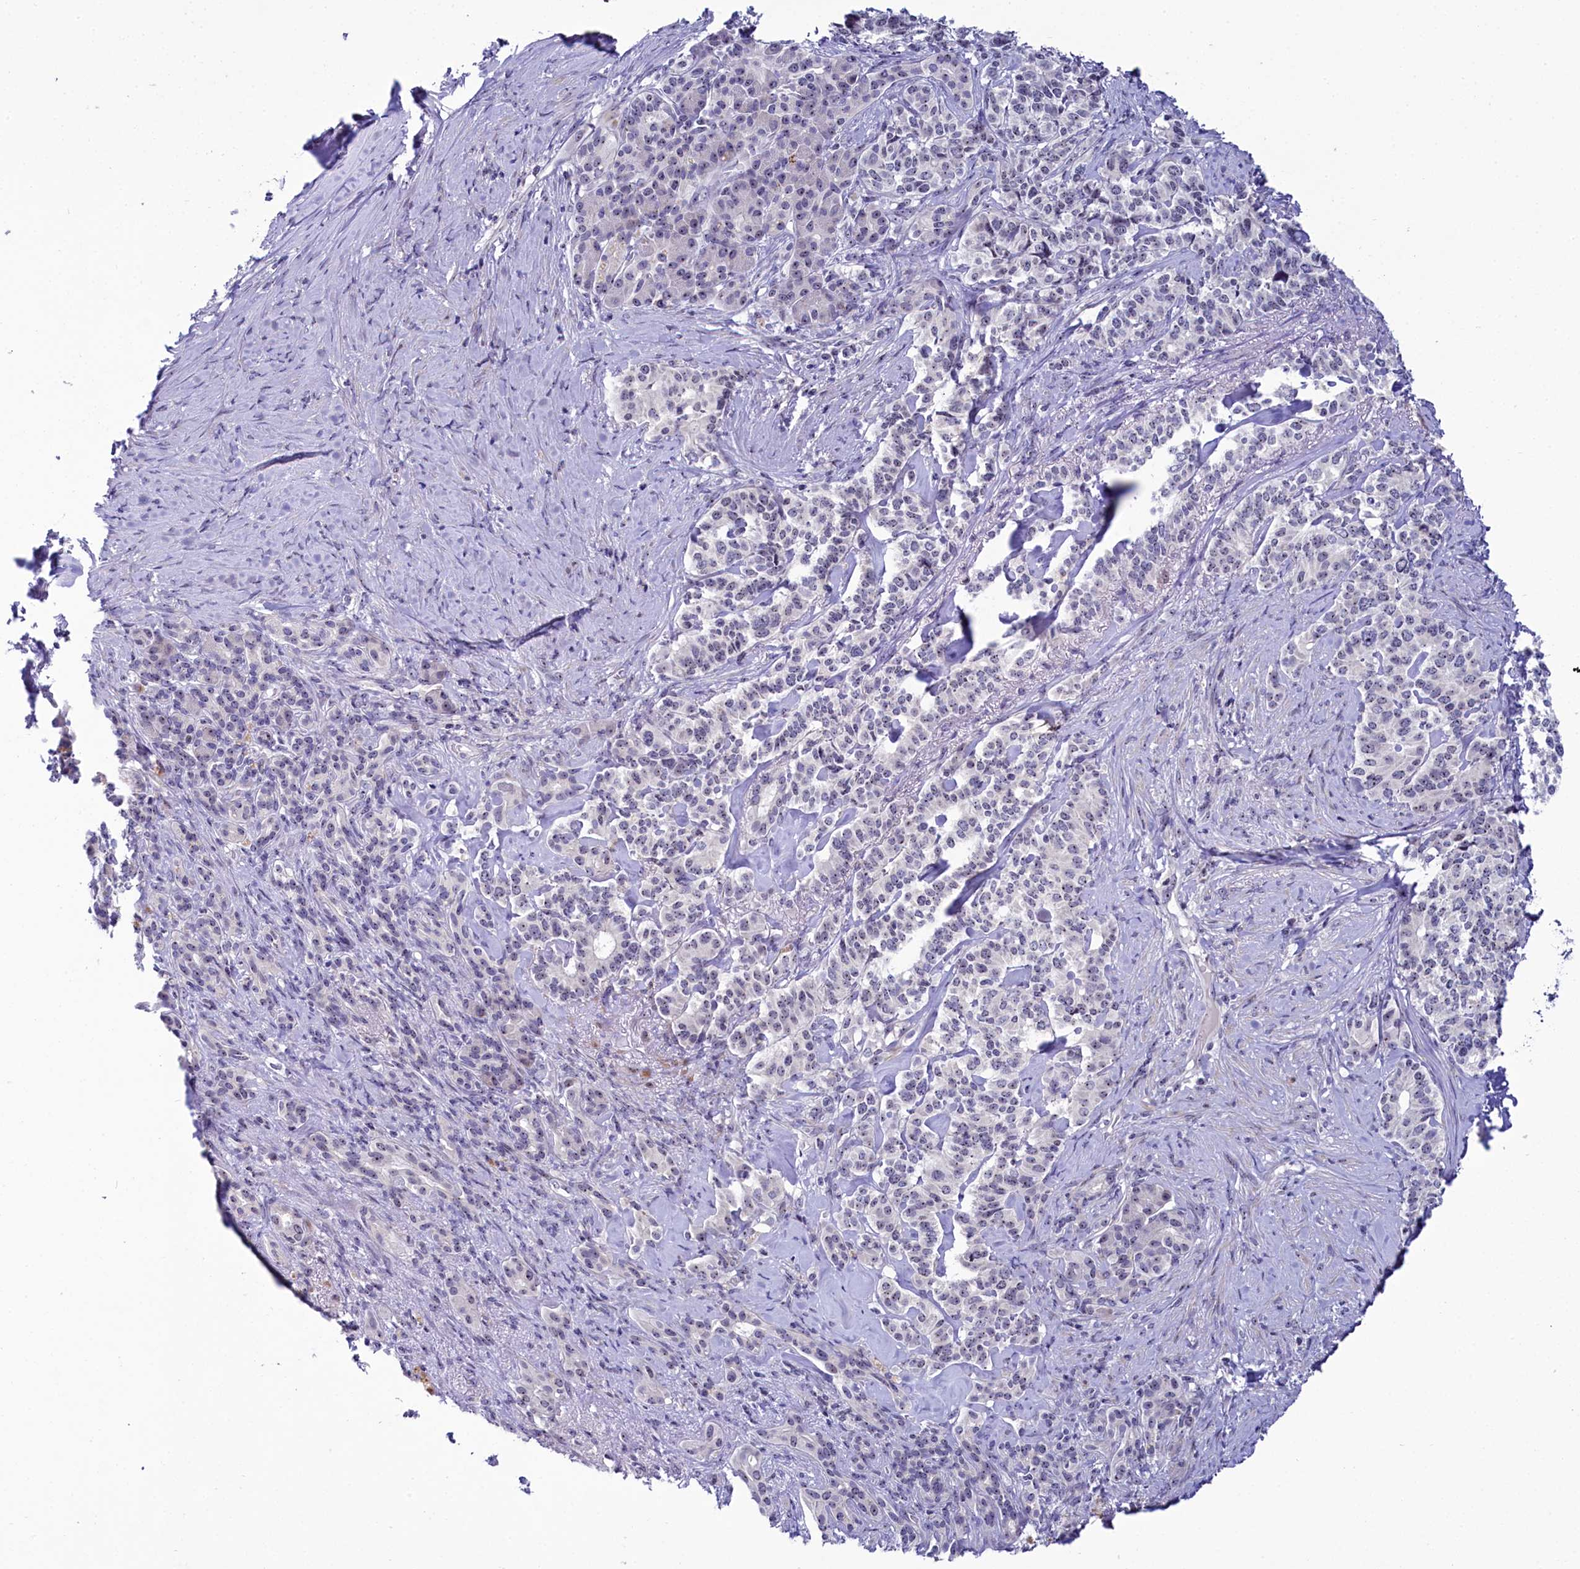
{"staining": {"intensity": "moderate", "quantity": "<25%", "location": "nuclear"}, "tissue": "pancreatic cancer", "cell_type": "Tumor cells", "image_type": "cancer", "snomed": [{"axis": "morphology", "description": "Adenocarcinoma, NOS"}, {"axis": "topography", "description": "Pancreas"}], "caption": "Immunohistochemical staining of human pancreatic cancer displays low levels of moderate nuclear expression in approximately <25% of tumor cells.", "gene": "TCOF1", "patient": {"sex": "female", "age": 74}}